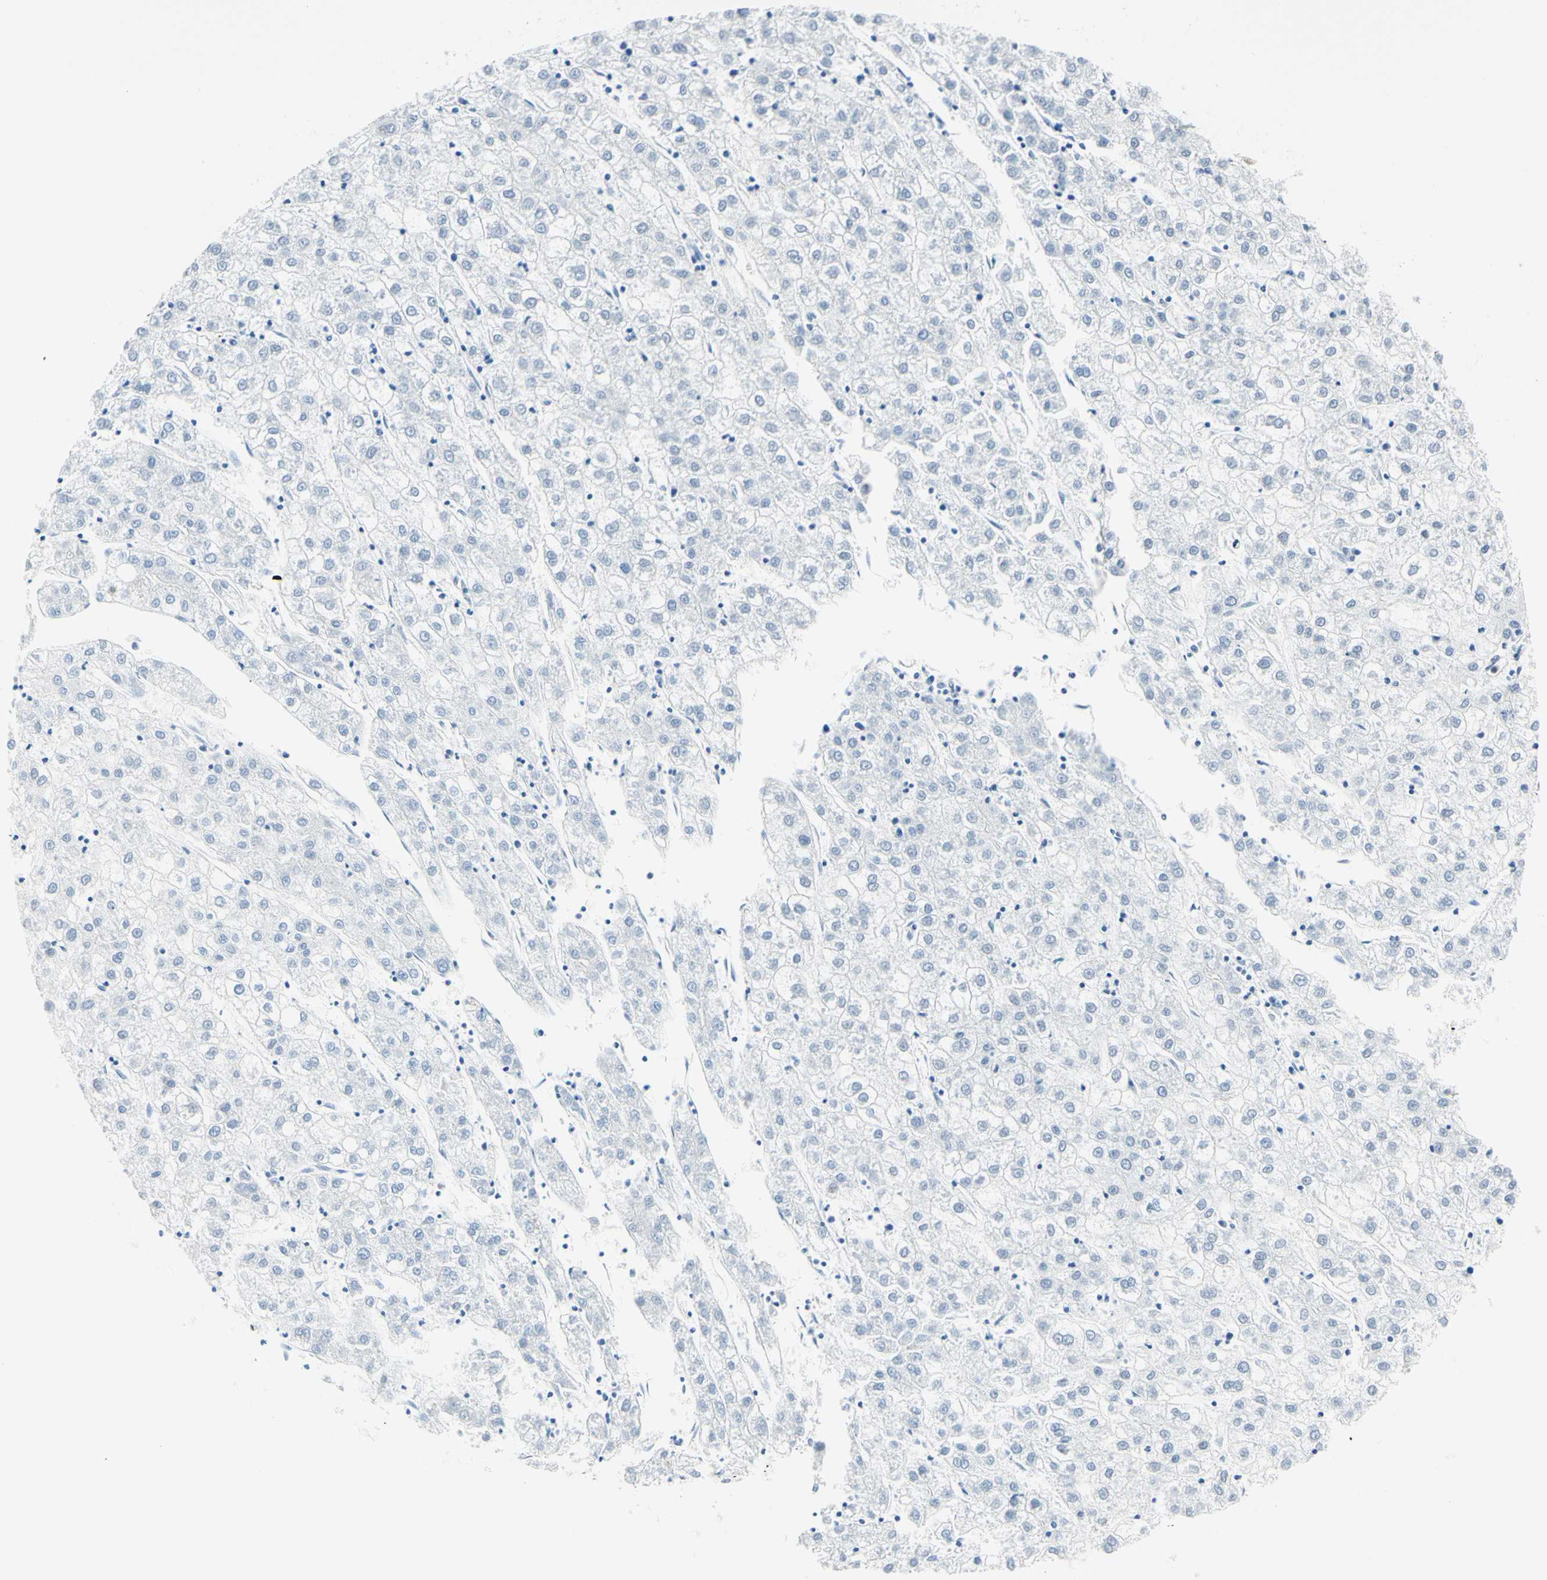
{"staining": {"intensity": "negative", "quantity": "none", "location": "none"}, "tissue": "liver cancer", "cell_type": "Tumor cells", "image_type": "cancer", "snomed": [{"axis": "morphology", "description": "Carcinoma, Hepatocellular, NOS"}, {"axis": "topography", "description": "Liver"}], "caption": "High magnification brightfield microscopy of liver hepatocellular carcinoma stained with DAB (3,3'-diaminobenzidine) (brown) and counterstained with hematoxylin (blue): tumor cells show no significant positivity.", "gene": "CYSLTR1", "patient": {"sex": "male", "age": 72}}